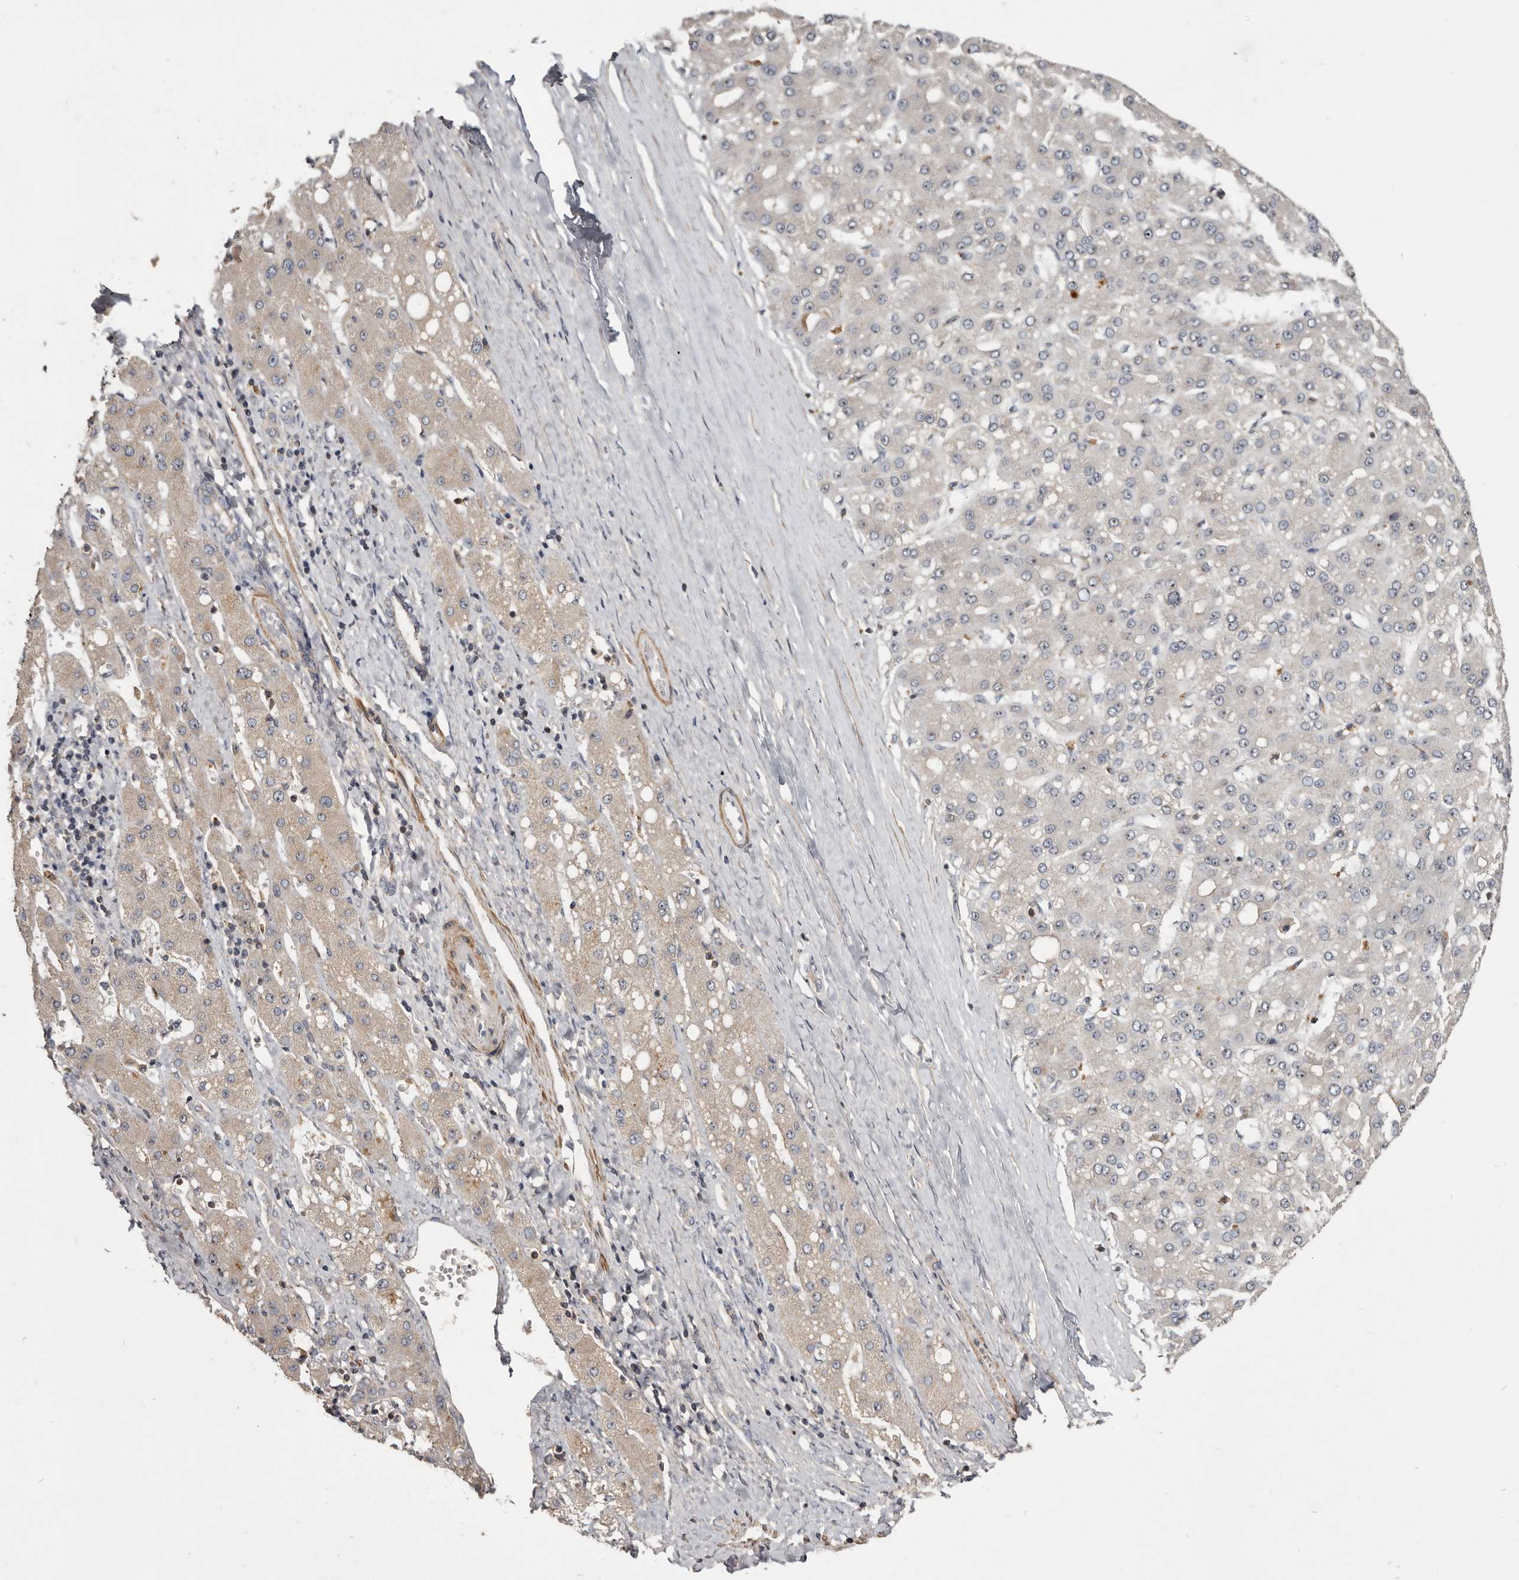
{"staining": {"intensity": "weak", "quantity": "<25%", "location": "cytoplasmic/membranous"}, "tissue": "liver cancer", "cell_type": "Tumor cells", "image_type": "cancer", "snomed": [{"axis": "morphology", "description": "Carcinoma, Hepatocellular, NOS"}, {"axis": "topography", "description": "Liver"}], "caption": "Tumor cells show no significant protein staining in liver hepatocellular carcinoma.", "gene": "TTC39A", "patient": {"sex": "male", "age": 67}}